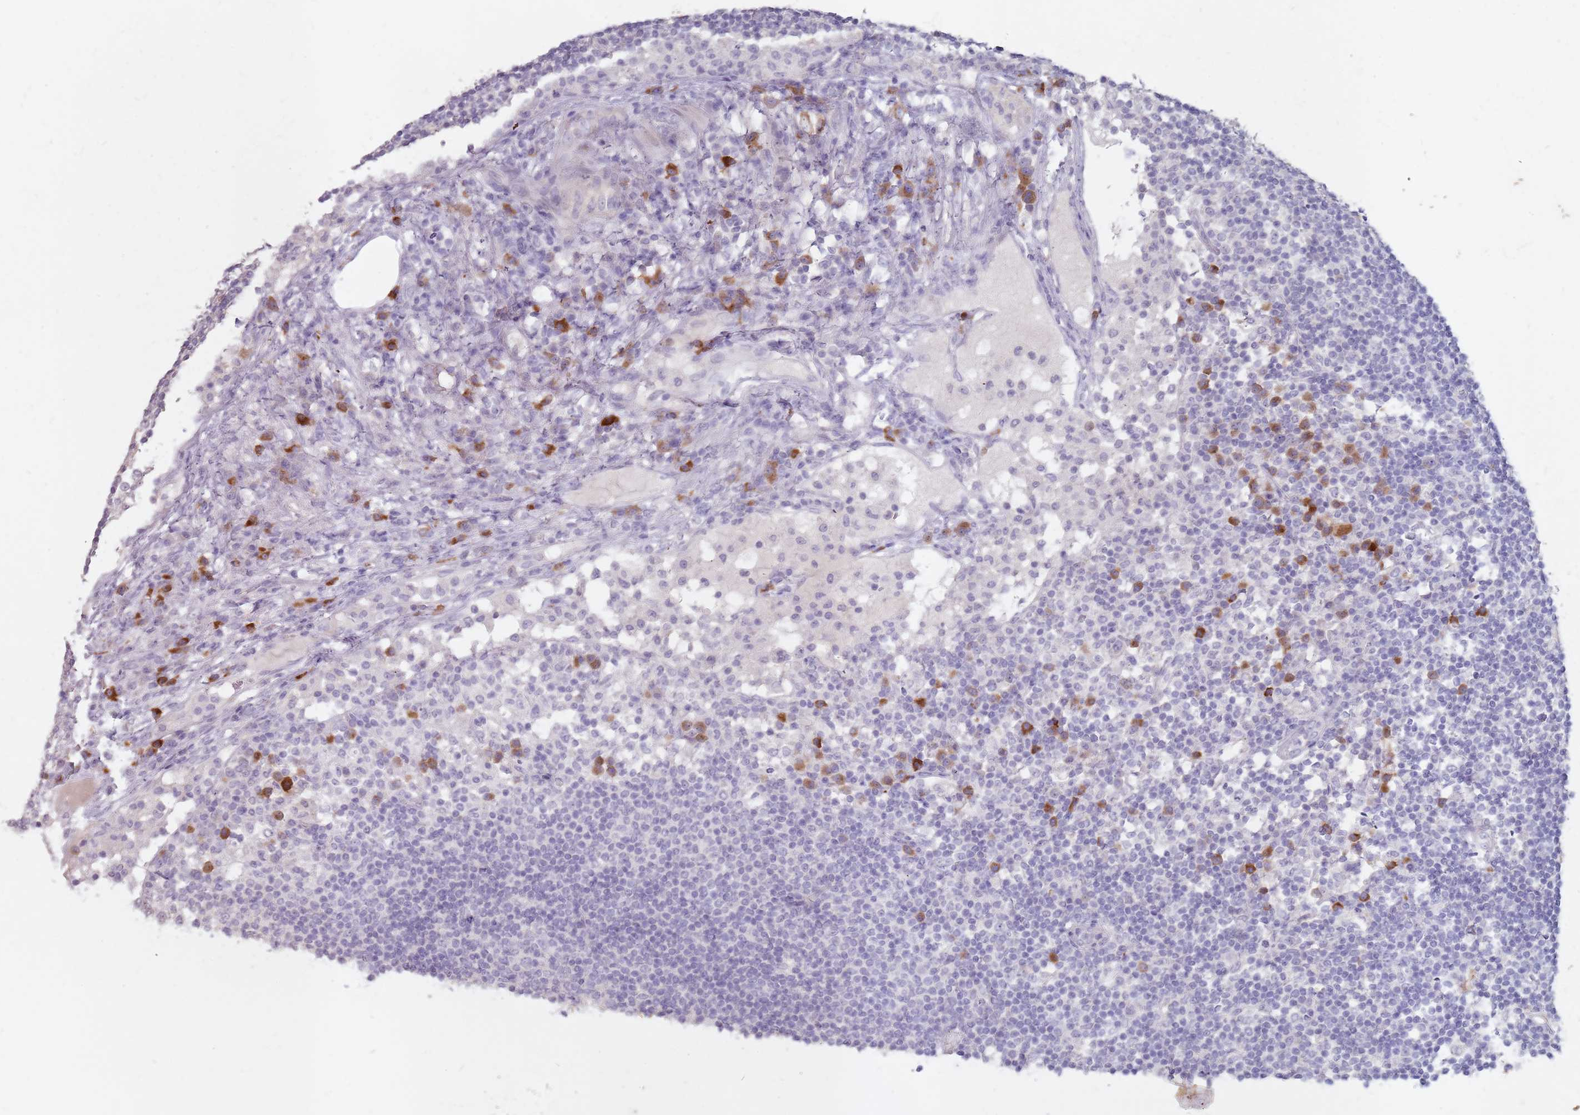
{"staining": {"intensity": "moderate", "quantity": "<25%", "location": "cytoplasmic/membranous"}, "tissue": "lymph node", "cell_type": "Germinal center cells", "image_type": "normal", "snomed": [{"axis": "morphology", "description": "Normal tissue, NOS"}, {"axis": "topography", "description": "Lymph node"}], "caption": "IHC photomicrograph of unremarkable lymph node: human lymph node stained using immunohistochemistry (IHC) reveals low levels of moderate protein expression localized specifically in the cytoplasmic/membranous of germinal center cells, appearing as a cytoplasmic/membranous brown color.", "gene": "STYK1", "patient": {"sex": "female", "age": 53}}